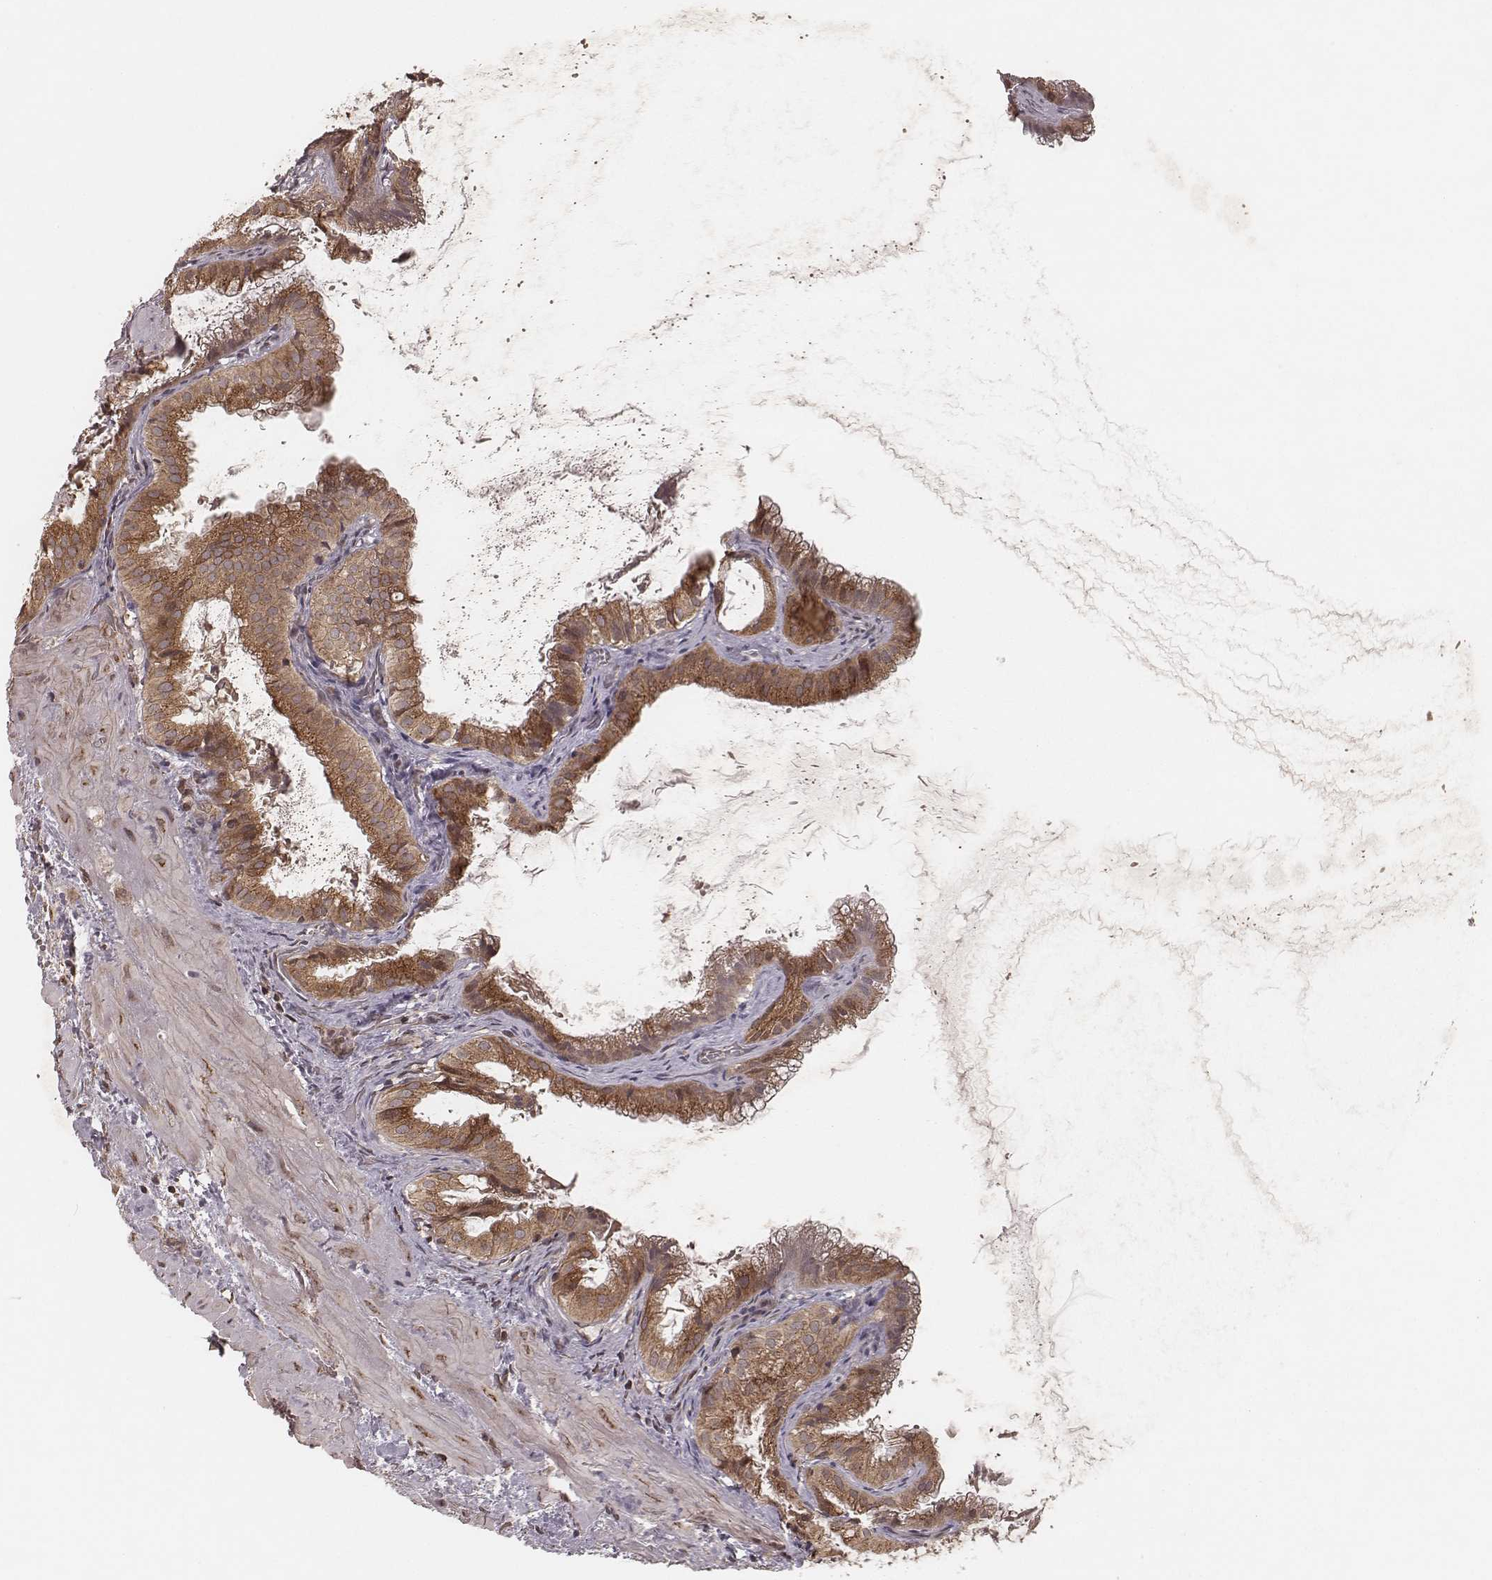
{"staining": {"intensity": "moderate", "quantity": ">75%", "location": "cytoplasmic/membranous"}, "tissue": "gallbladder", "cell_type": "Glandular cells", "image_type": "normal", "snomed": [{"axis": "morphology", "description": "Normal tissue, NOS"}, {"axis": "topography", "description": "Gallbladder"}], "caption": "Glandular cells display medium levels of moderate cytoplasmic/membranous expression in approximately >75% of cells in benign gallbladder. The protein of interest is stained brown, and the nuclei are stained in blue (DAB IHC with brightfield microscopy, high magnification).", "gene": "MYO19", "patient": {"sex": "male", "age": 70}}